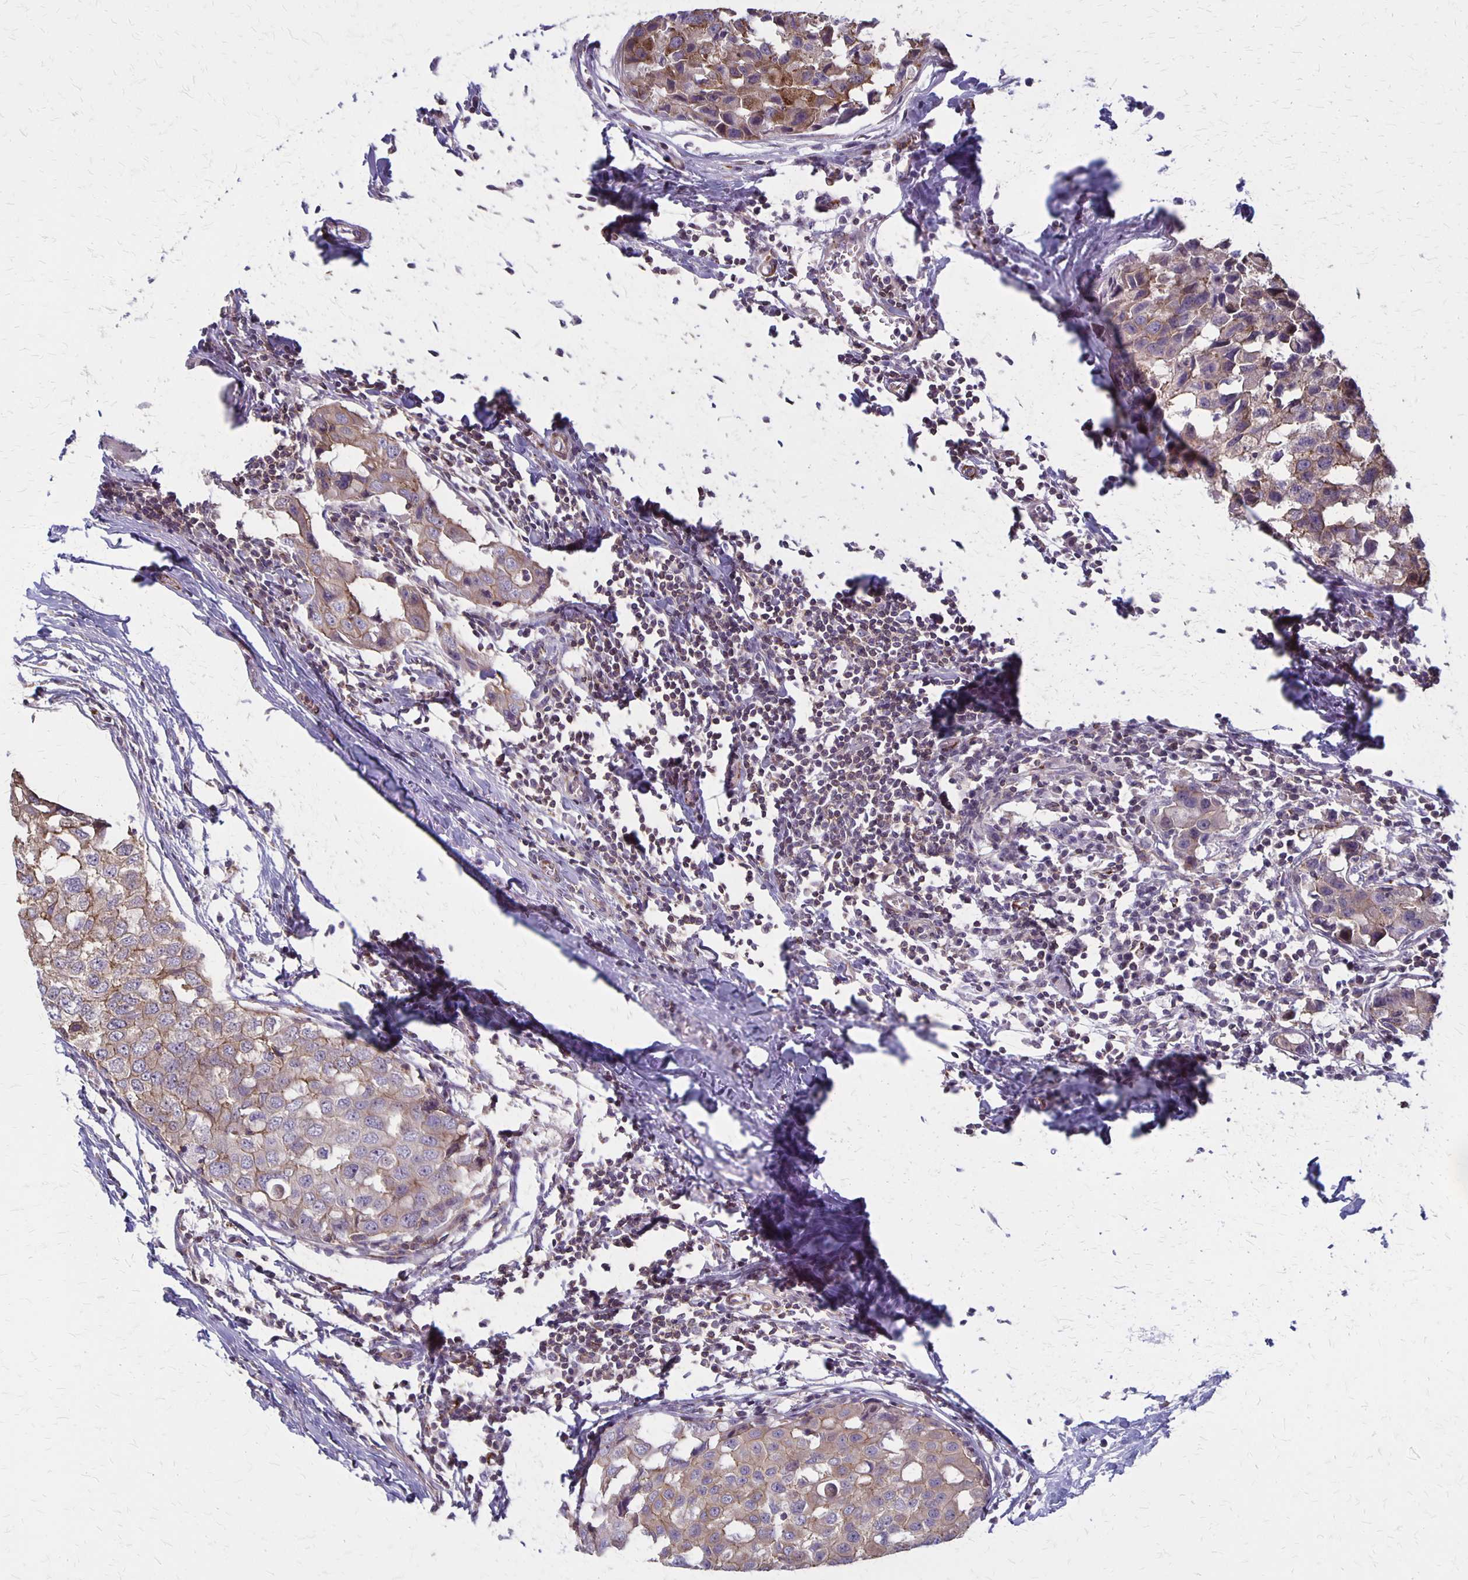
{"staining": {"intensity": "weak", "quantity": "25%-75%", "location": "cytoplasmic/membranous"}, "tissue": "breast cancer", "cell_type": "Tumor cells", "image_type": "cancer", "snomed": [{"axis": "morphology", "description": "Duct carcinoma"}, {"axis": "topography", "description": "Breast"}], "caption": "Immunohistochemistry (DAB) staining of breast cancer demonstrates weak cytoplasmic/membranous protein staining in about 25%-75% of tumor cells.", "gene": "SEPTIN5", "patient": {"sex": "female", "age": 27}}